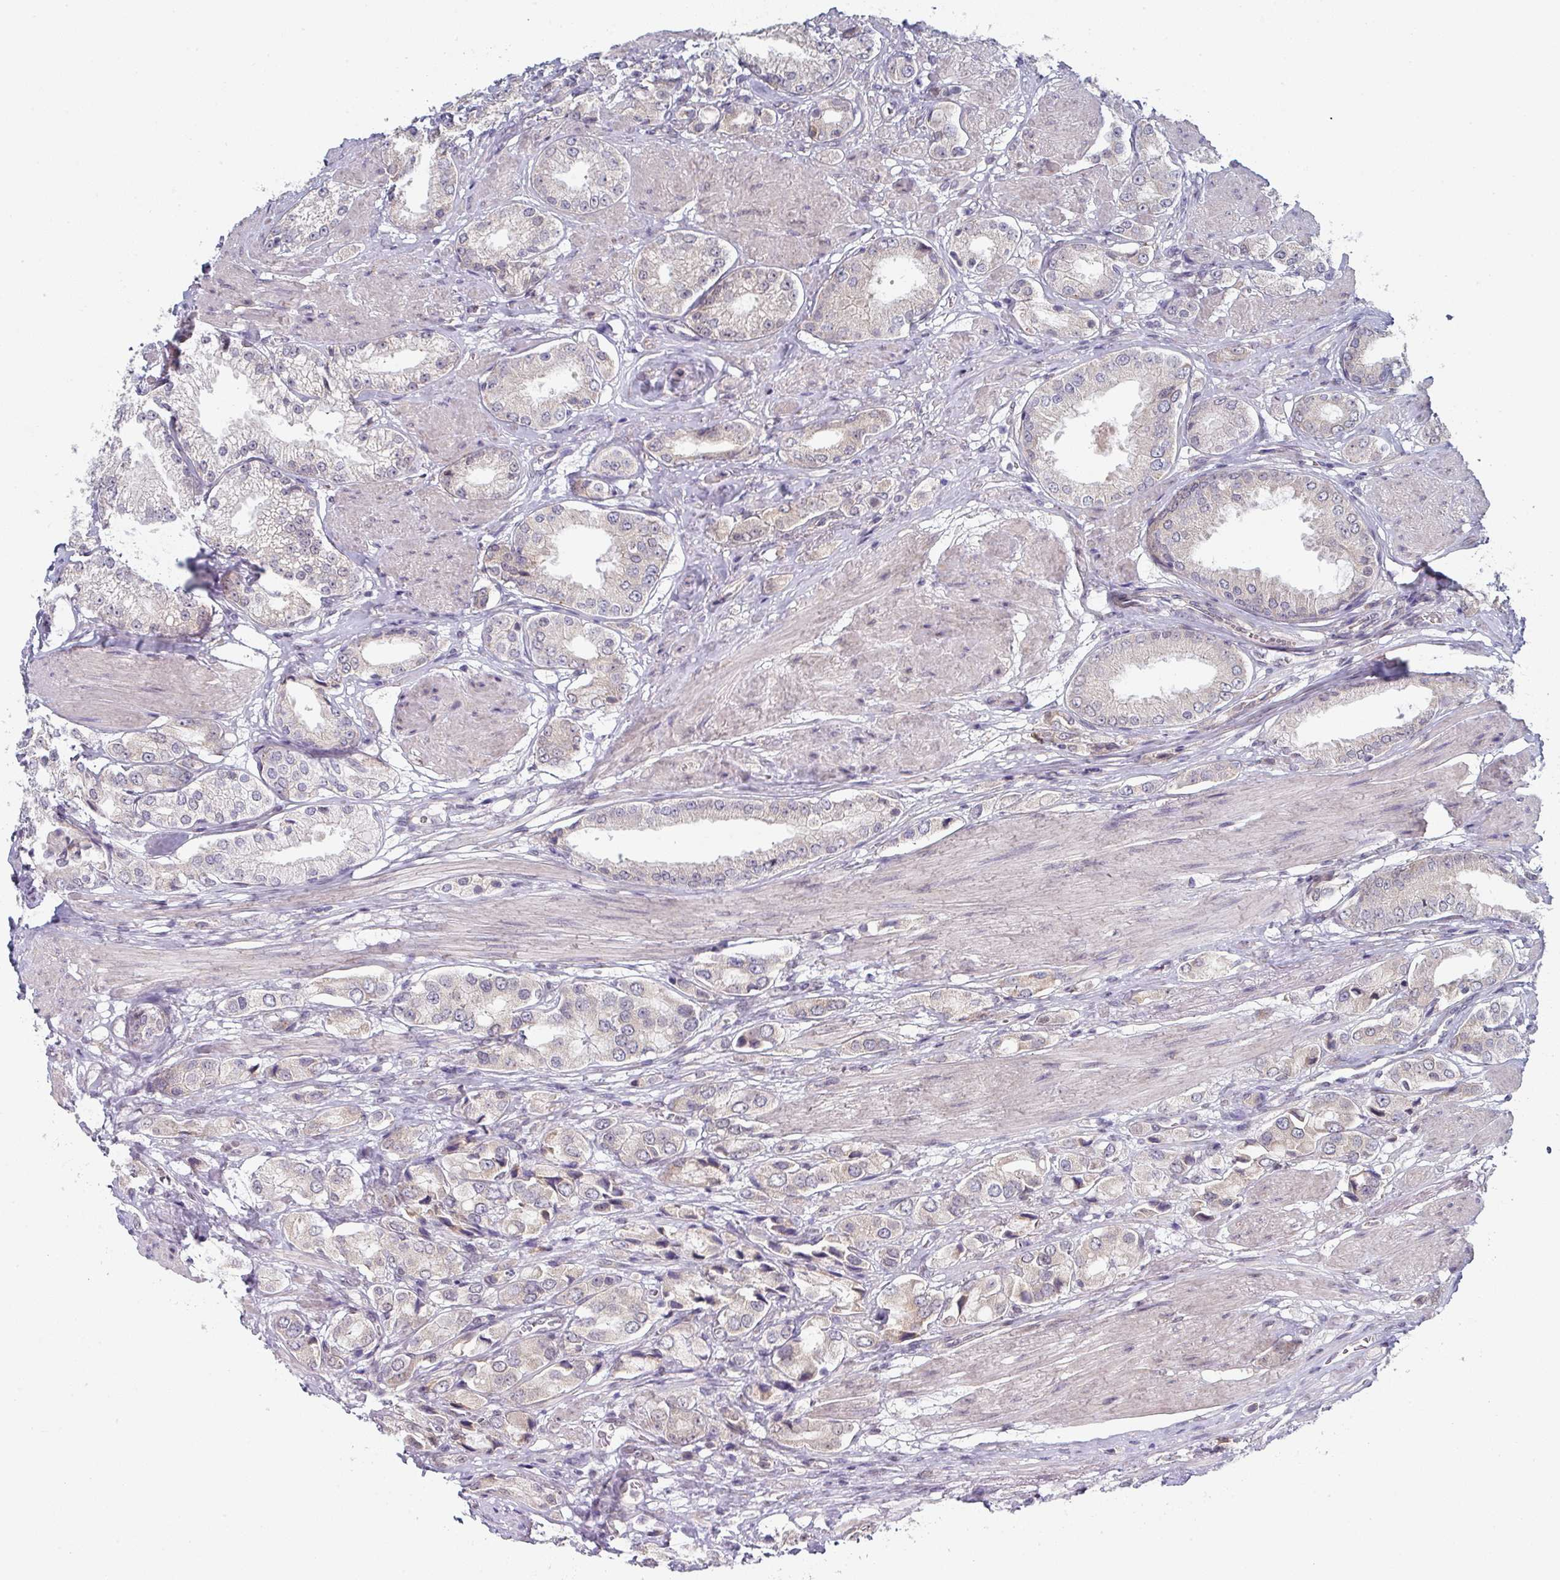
{"staining": {"intensity": "negative", "quantity": "none", "location": "none"}, "tissue": "prostate cancer", "cell_type": "Tumor cells", "image_type": "cancer", "snomed": [{"axis": "morphology", "description": "Adenocarcinoma, High grade"}, {"axis": "topography", "description": "Prostate and seminal vesicle, NOS"}], "caption": "Protein analysis of high-grade adenocarcinoma (prostate) exhibits no significant expression in tumor cells. (Brightfield microscopy of DAB (3,3'-diaminobenzidine) IHC at high magnification).", "gene": "TMED5", "patient": {"sex": "male", "age": 64}}